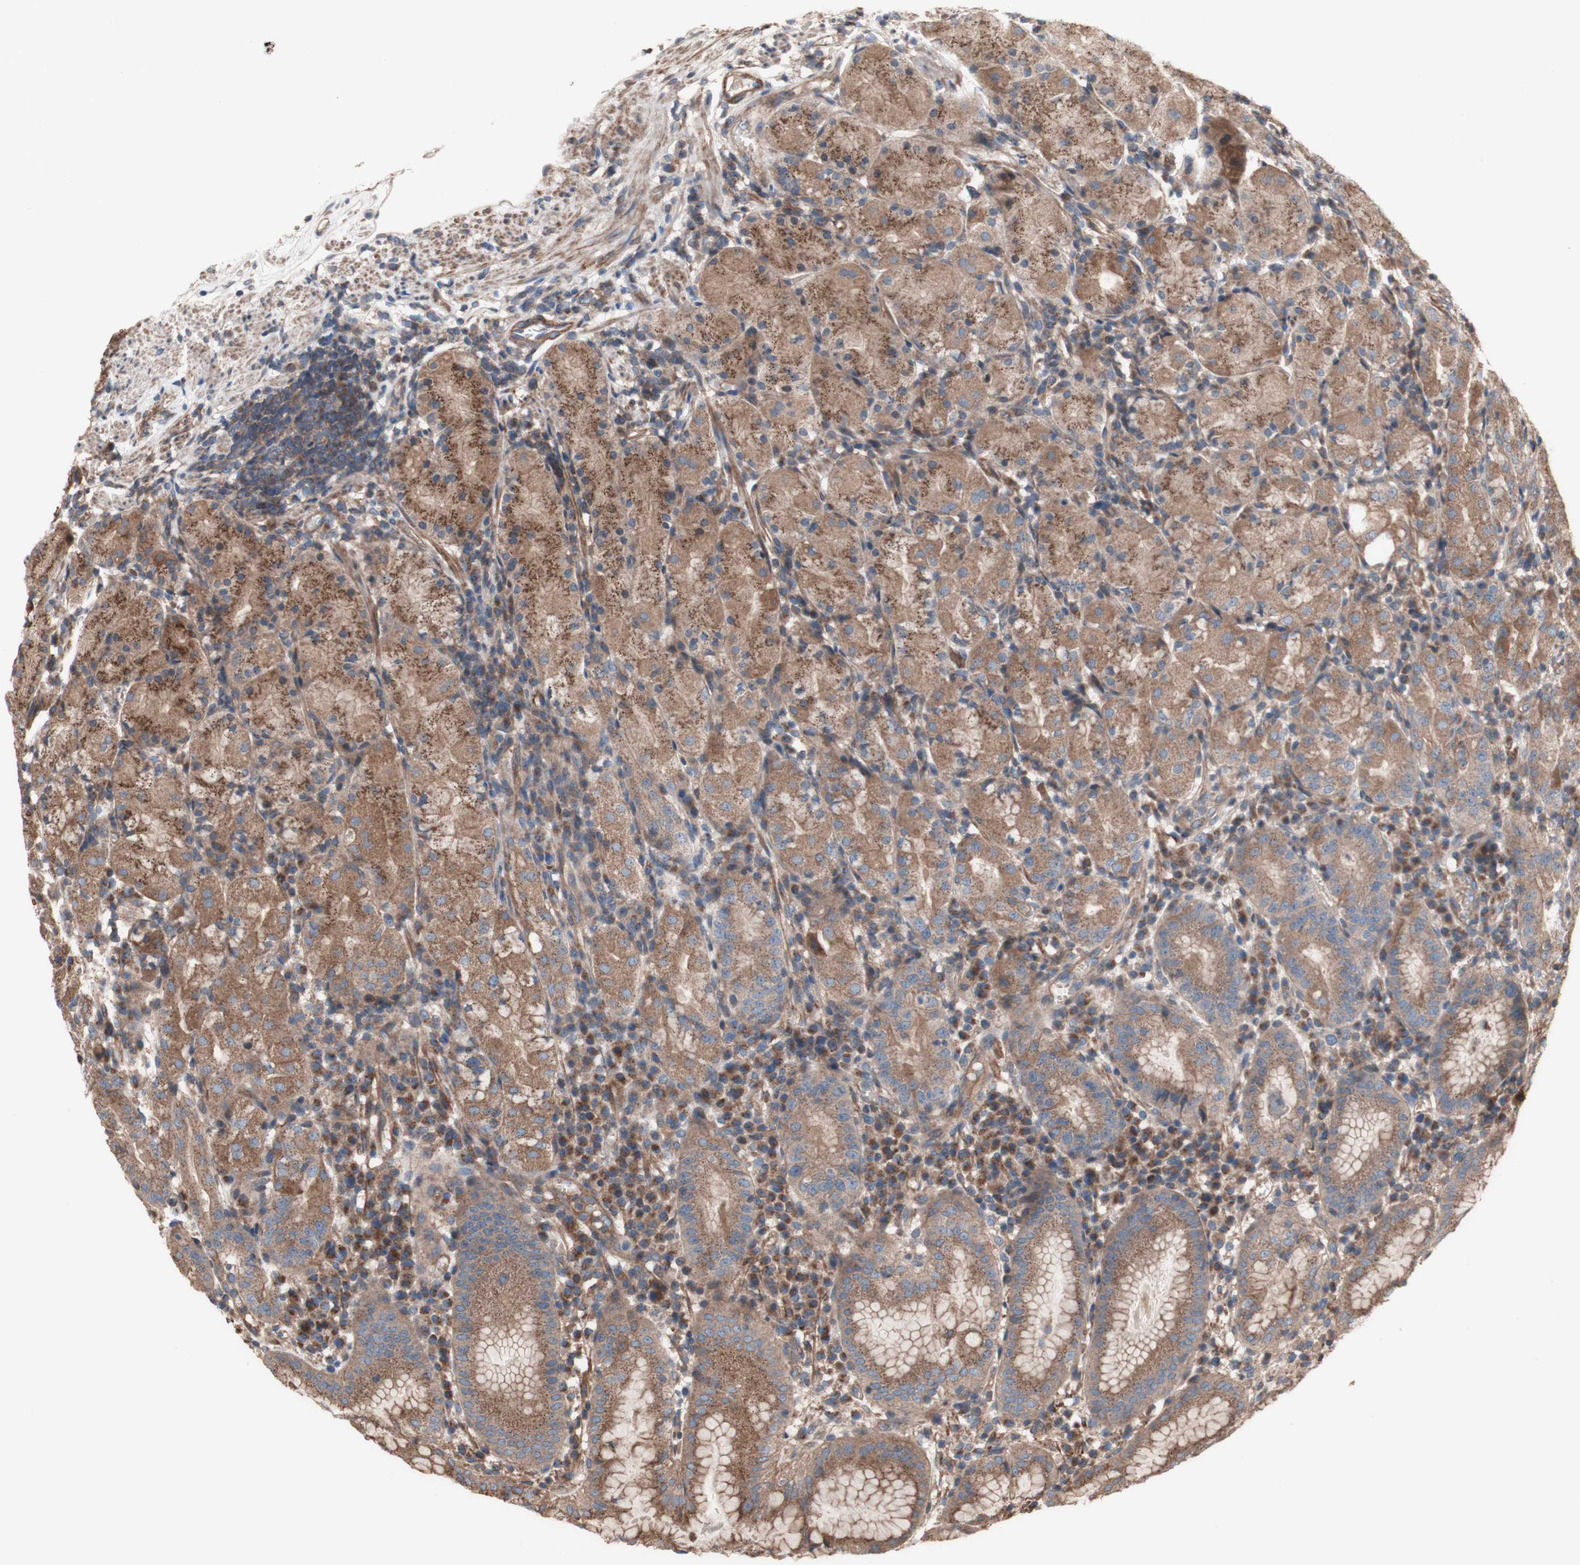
{"staining": {"intensity": "moderate", "quantity": ">75%", "location": "cytoplasmic/membranous"}, "tissue": "stomach", "cell_type": "Glandular cells", "image_type": "normal", "snomed": [{"axis": "morphology", "description": "Normal tissue, NOS"}, {"axis": "topography", "description": "Stomach"}, {"axis": "topography", "description": "Stomach, lower"}], "caption": "Stomach stained with DAB IHC demonstrates medium levels of moderate cytoplasmic/membranous staining in about >75% of glandular cells.", "gene": "COPB1", "patient": {"sex": "female", "age": 75}}